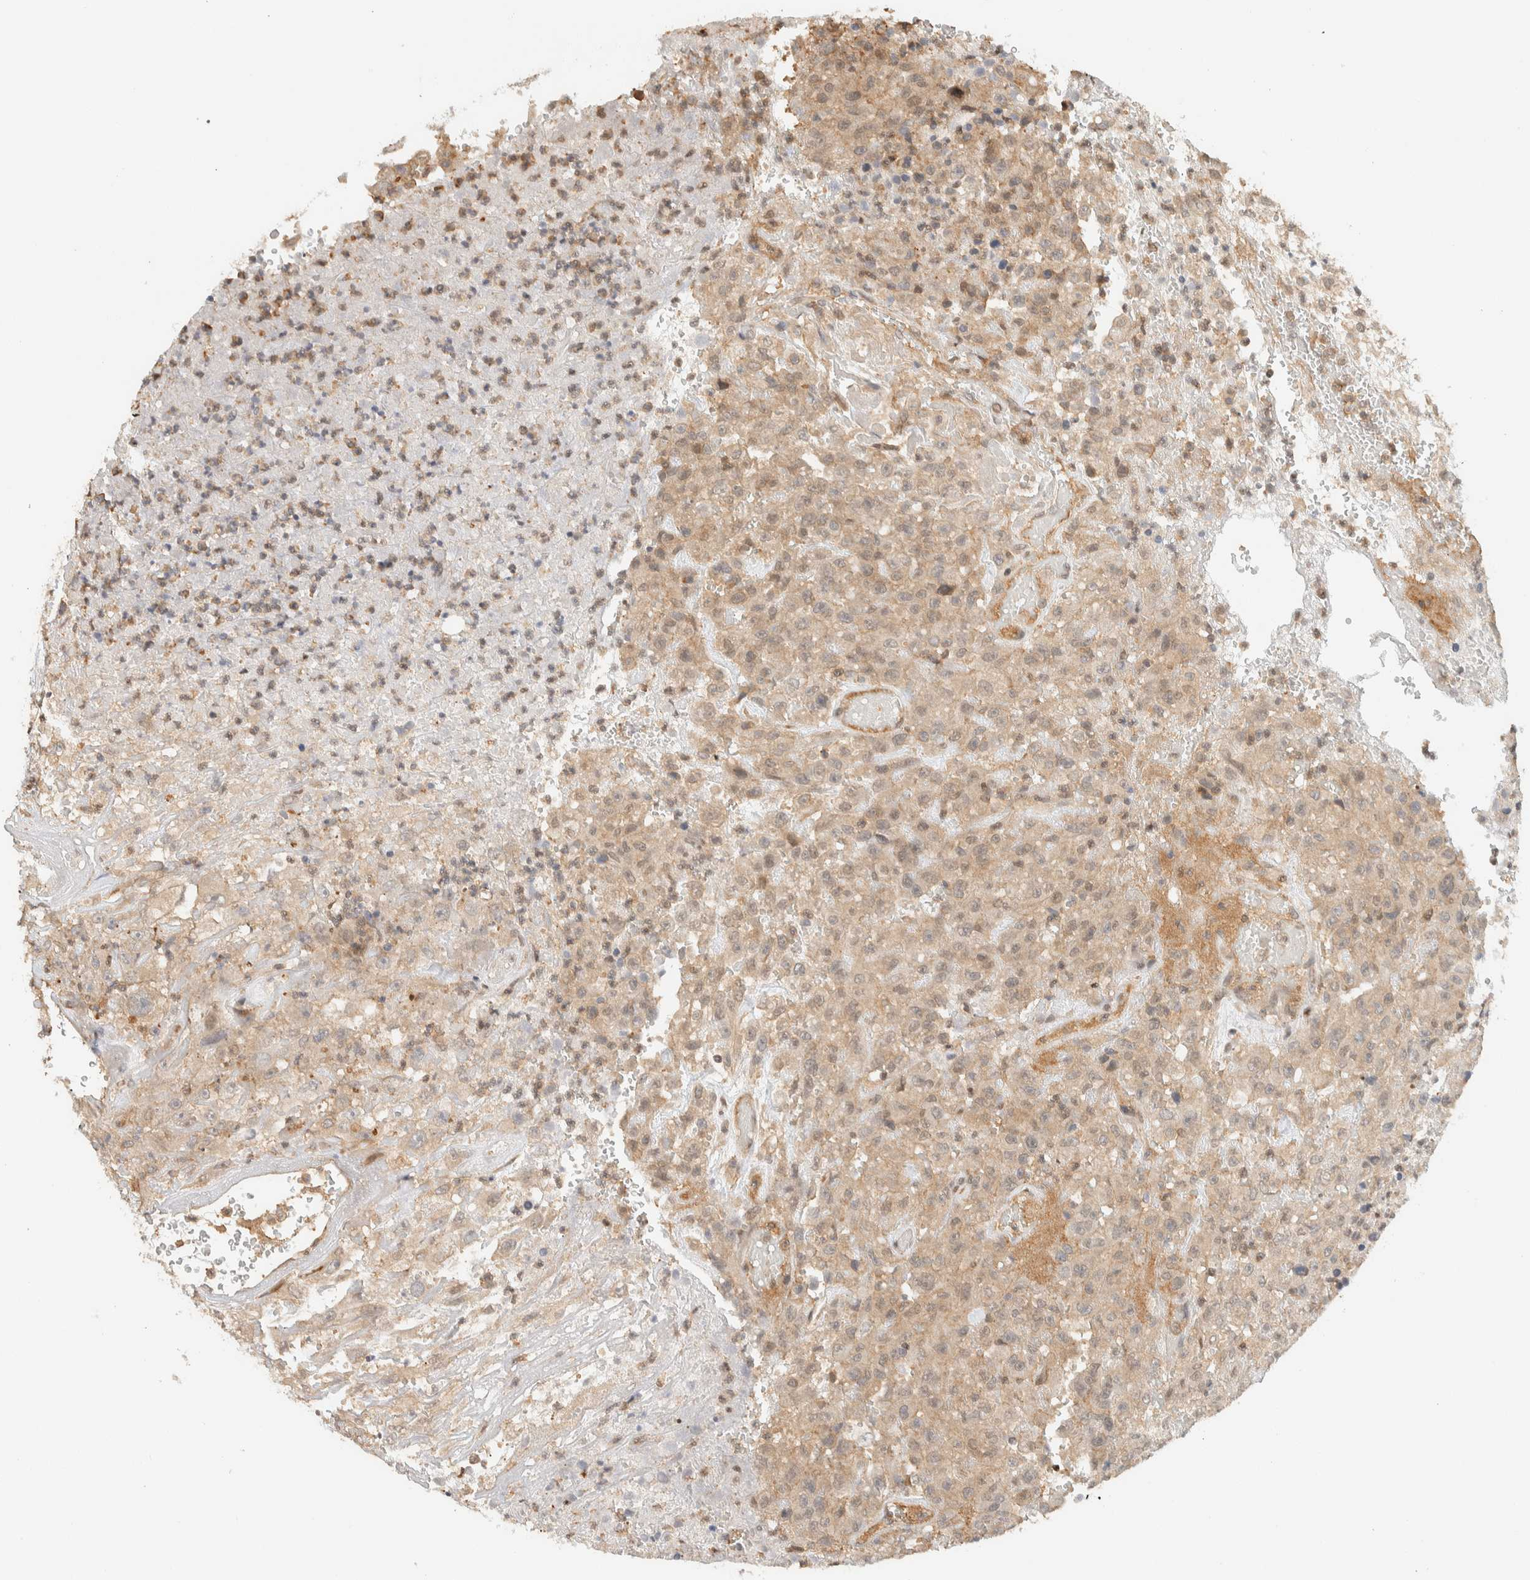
{"staining": {"intensity": "weak", "quantity": ">75%", "location": "cytoplasmic/membranous"}, "tissue": "urothelial cancer", "cell_type": "Tumor cells", "image_type": "cancer", "snomed": [{"axis": "morphology", "description": "Urothelial carcinoma, High grade"}, {"axis": "topography", "description": "Urinary bladder"}], "caption": "Immunohistochemical staining of human urothelial cancer demonstrates low levels of weak cytoplasmic/membranous positivity in about >75% of tumor cells.", "gene": "ARFGEF1", "patient": {"sex": "male", "age": 46}}